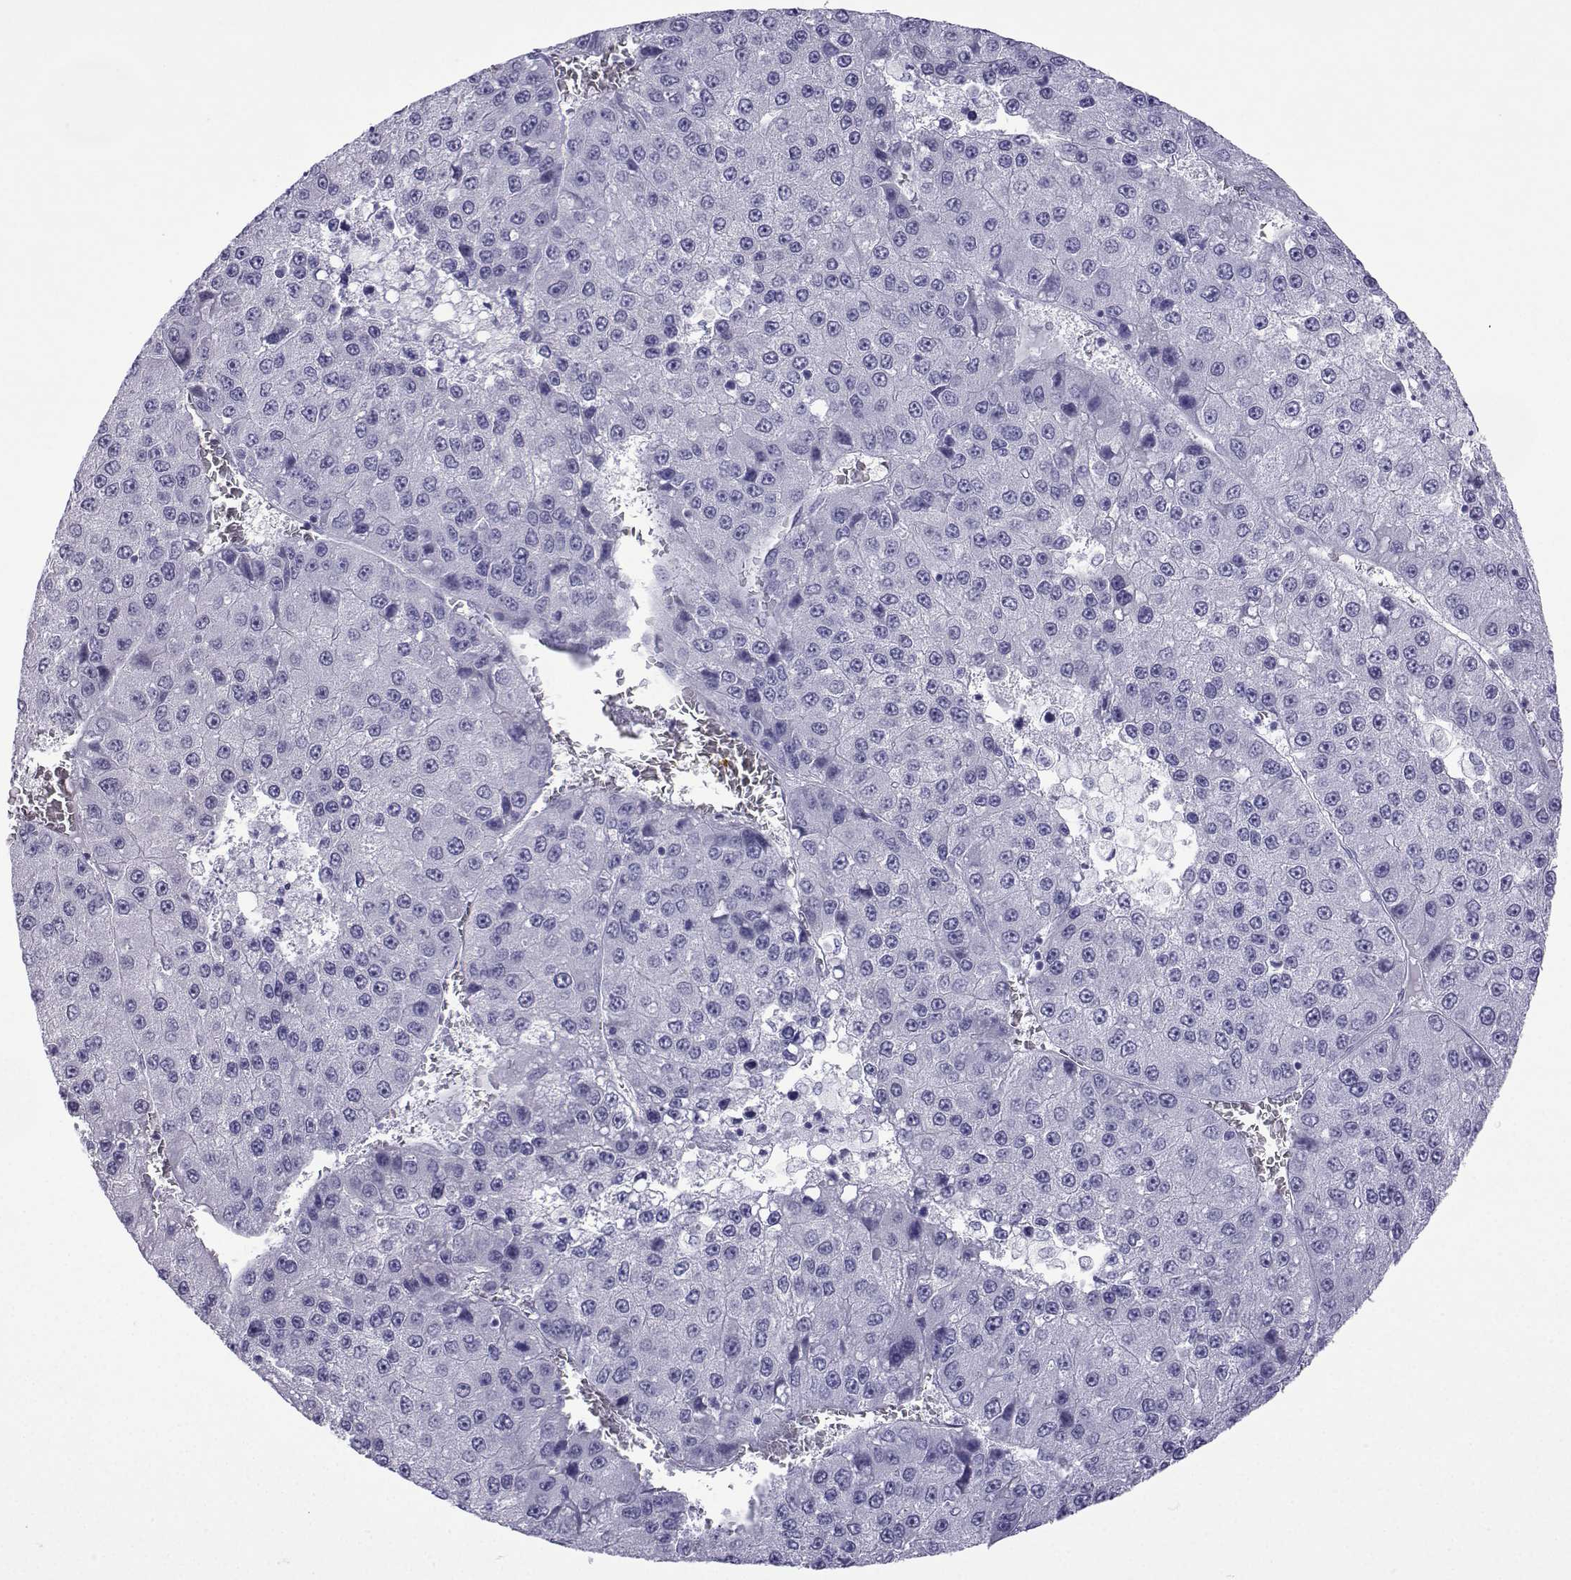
{"staining": {"intensity": "negative", "quantity": "none", "location": "none"}, "tissue": "liver cancer", "cell_type": "Tumor cells", "image_type": "cancer", "snomed": [{"axis": "morphology", "description": "Carcinoma, Hepatocellular, NOS"}, {"axis": "topography", "description": "Liver"}], "caption": "Immunohistochemistry photomicrograph of human hepatocellular carcinoma (liver) stained for a protein (brown), which reveals no staining in tumor cells.", "gene": "TRIM46", "patient": {"sex": "female", "age": 73}}